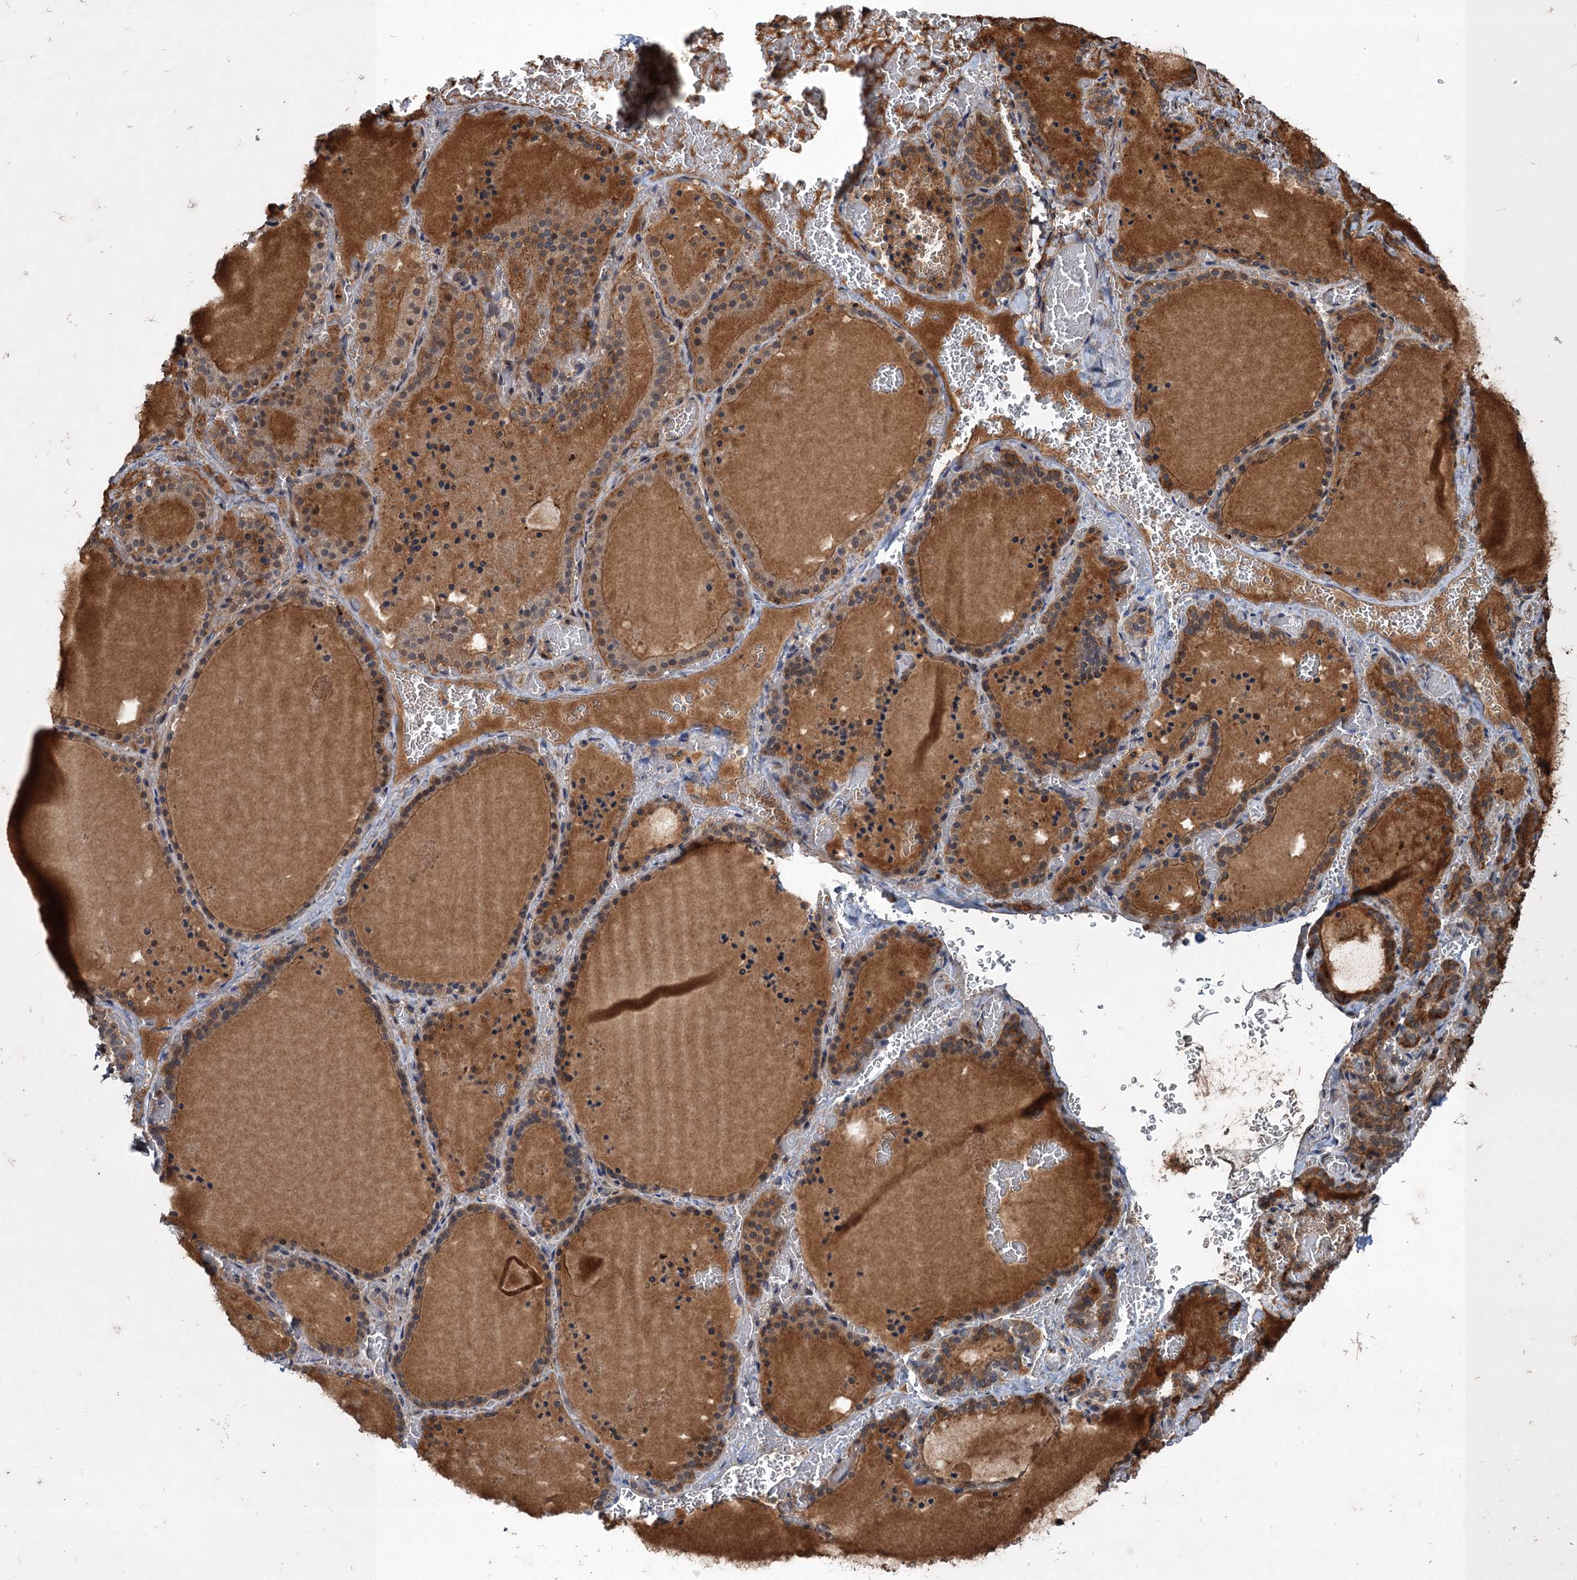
{"staining": {"intensity": "moderate", "quantity": ">75%", "location": "cytoplasmic/membranous"}, "tissue": "thyroid gland", "cell_type": "Glandular cells", "image_type": "normal", "snomed": [{"axis": "morphology", "description": "Normal tissue, NOS"}, {"axis": "topography", "description": "Thyroid gland"}], "caption": "Protein staining of normal thyroid gland shows moderate cytoplasmic/membranous staining in approximately >75% of glandular cells. (DAB IHC, brown staining for protein, blue staining for nuclei).", "gene": "TTC31", "patient": {"sex": "female", "age": 39}}